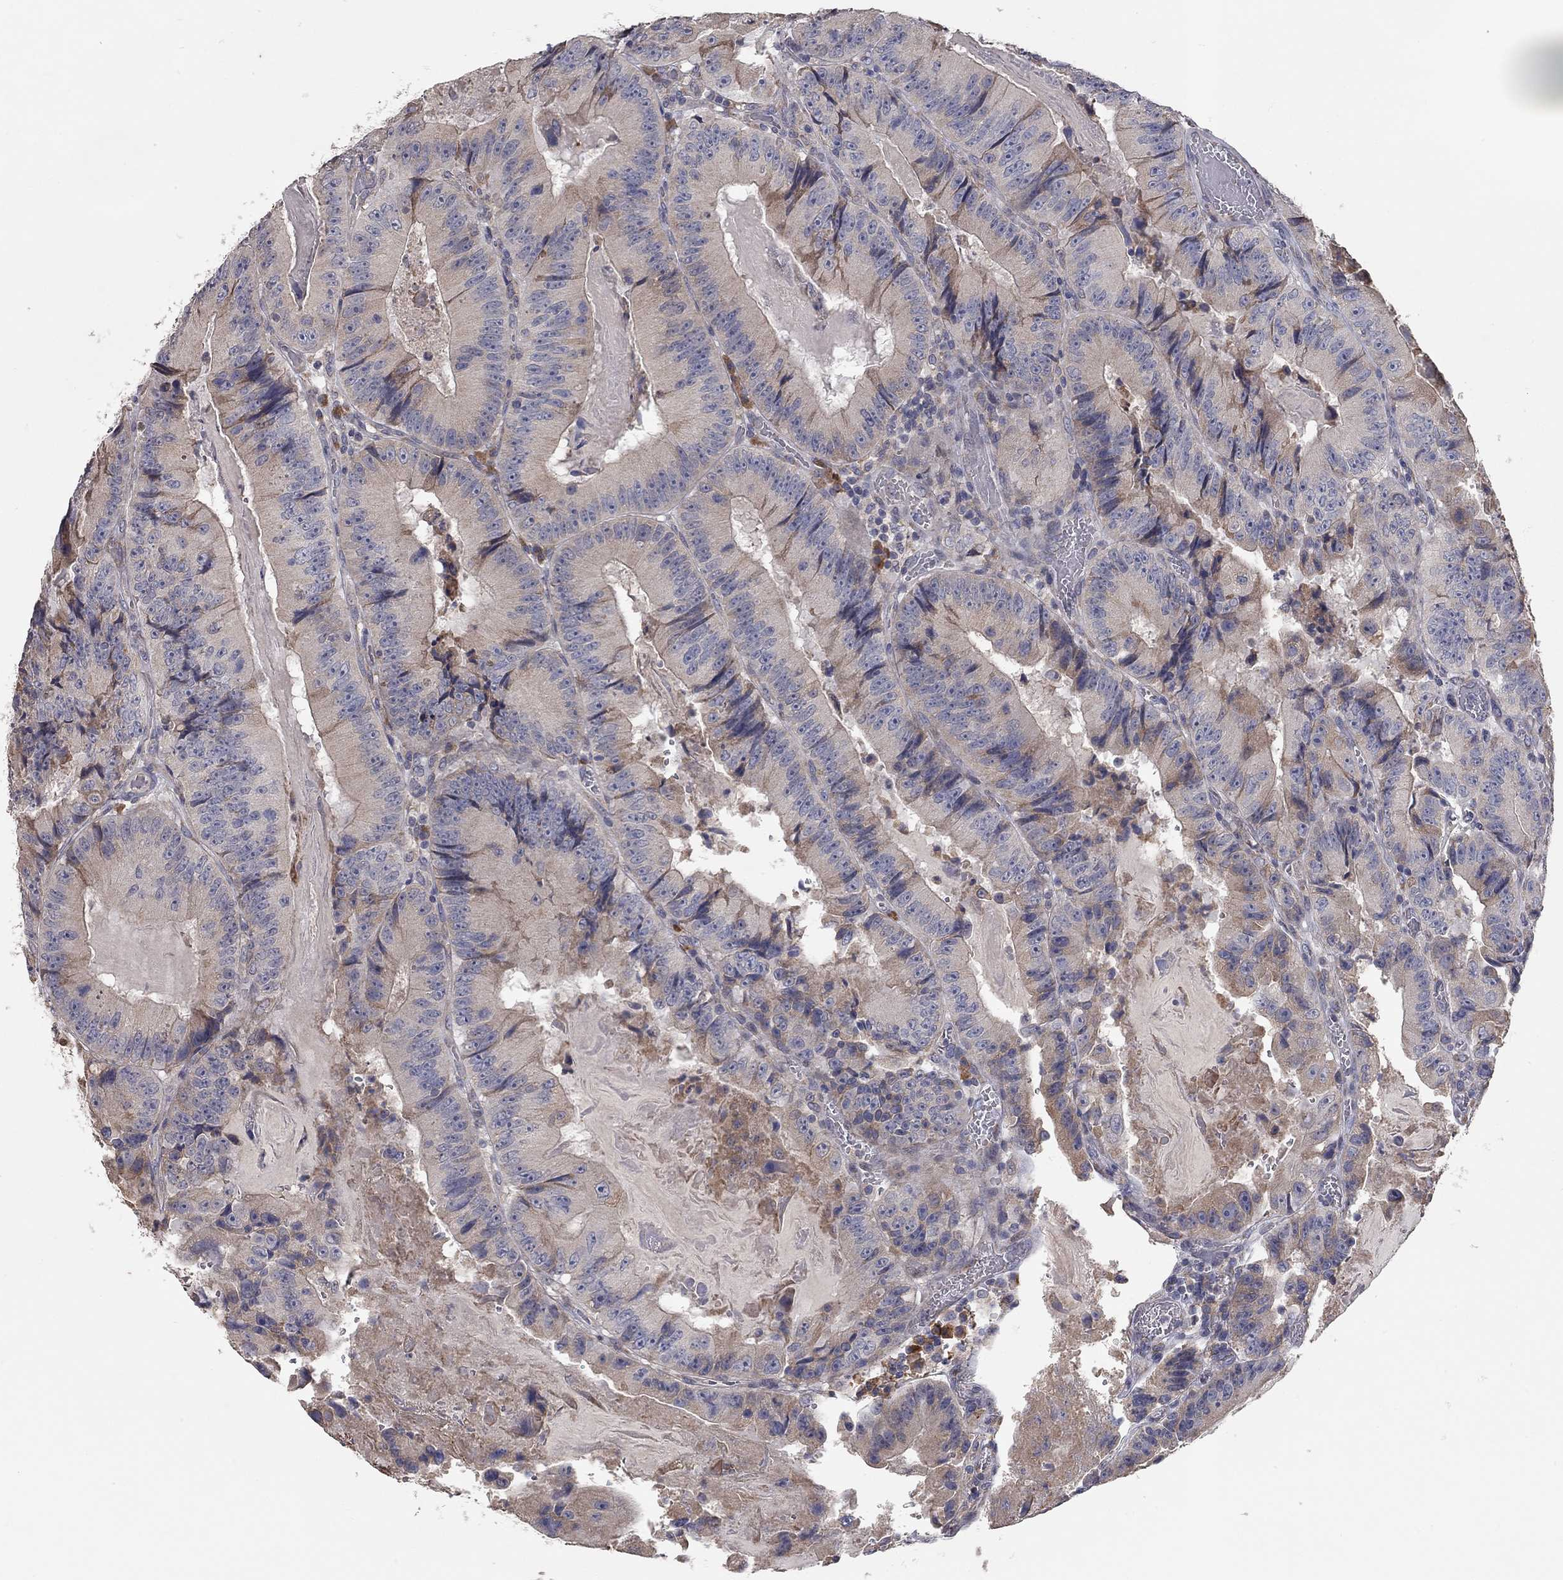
{"staining": {"intensity": "negative", "quantity": "none", "location": "none"}, "tissue": "colorectal cancer", "cell_type": "Tumor cells", "image_type": "cancer", "snomed": [{"axis": "morphology", "description": "Adenocarcinoma, NOS"}, {"axis": "topography", "description": "Colon"}], "caption": "The IHC histopathology image has no significant positivity in tumor cells of colorectal cancer (adenocarcinoma) tissue. (DAB IHC visualized using brightfield microscopy, high magnification).", "gene": "XAGE2", "patient": {"sex": "female", "age": 86}}